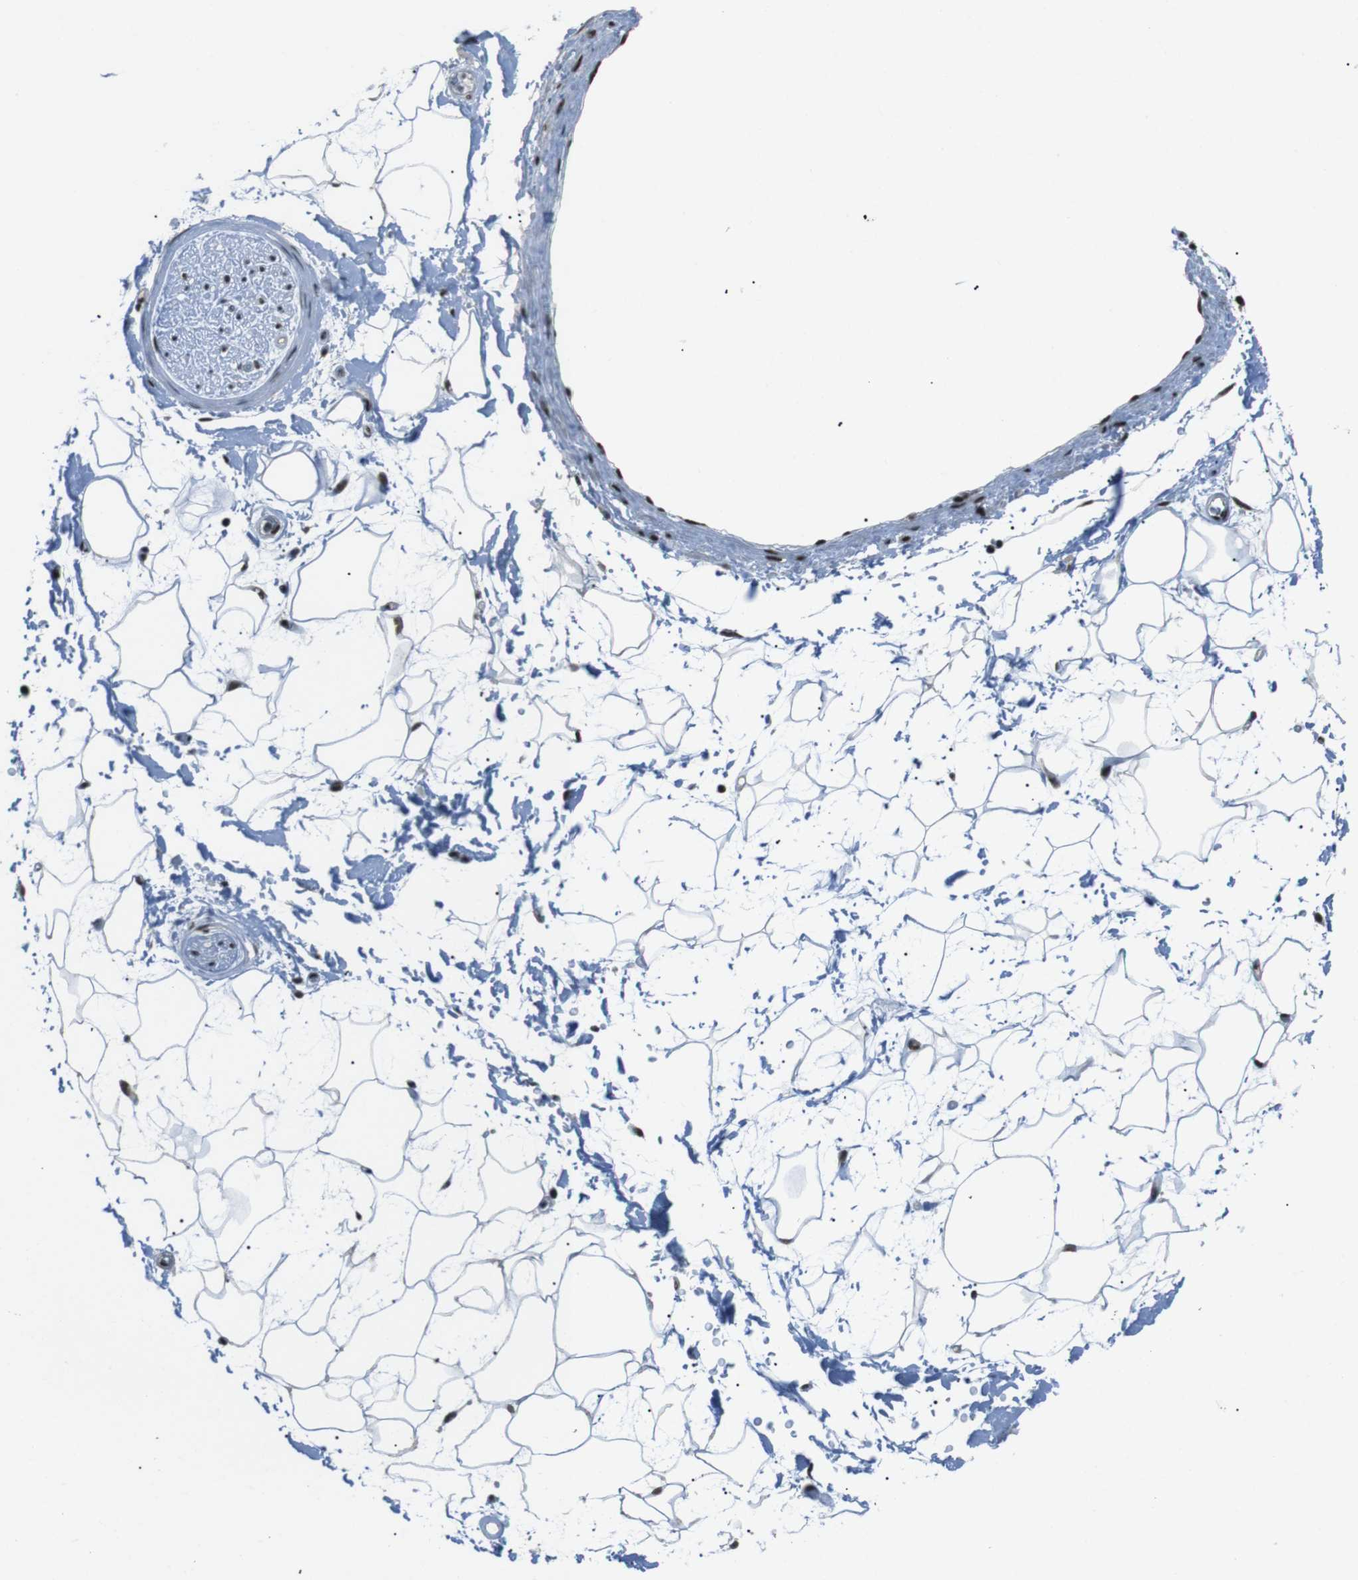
{"staining": {"intensity": "weak", "quantity": "25%-75%", "location": "nuclear"}, "tissue": "adipose tissue", "cell_type": "Adipocytes", "image_type": "normal", "snomed": [{"axis": "morphology", "description": "Normal tissue, NOS"}, {"axis": "topography", "description": "Soft tissue"}], "caption": "Immunohistochemical staining of normal human adipose tissue shows 25%-75% levels of weak nuclear protein staining in about 25%-75% of adipocytes.", "gene": "TAF1", "patient": {"sex": "male", "age": 72}}